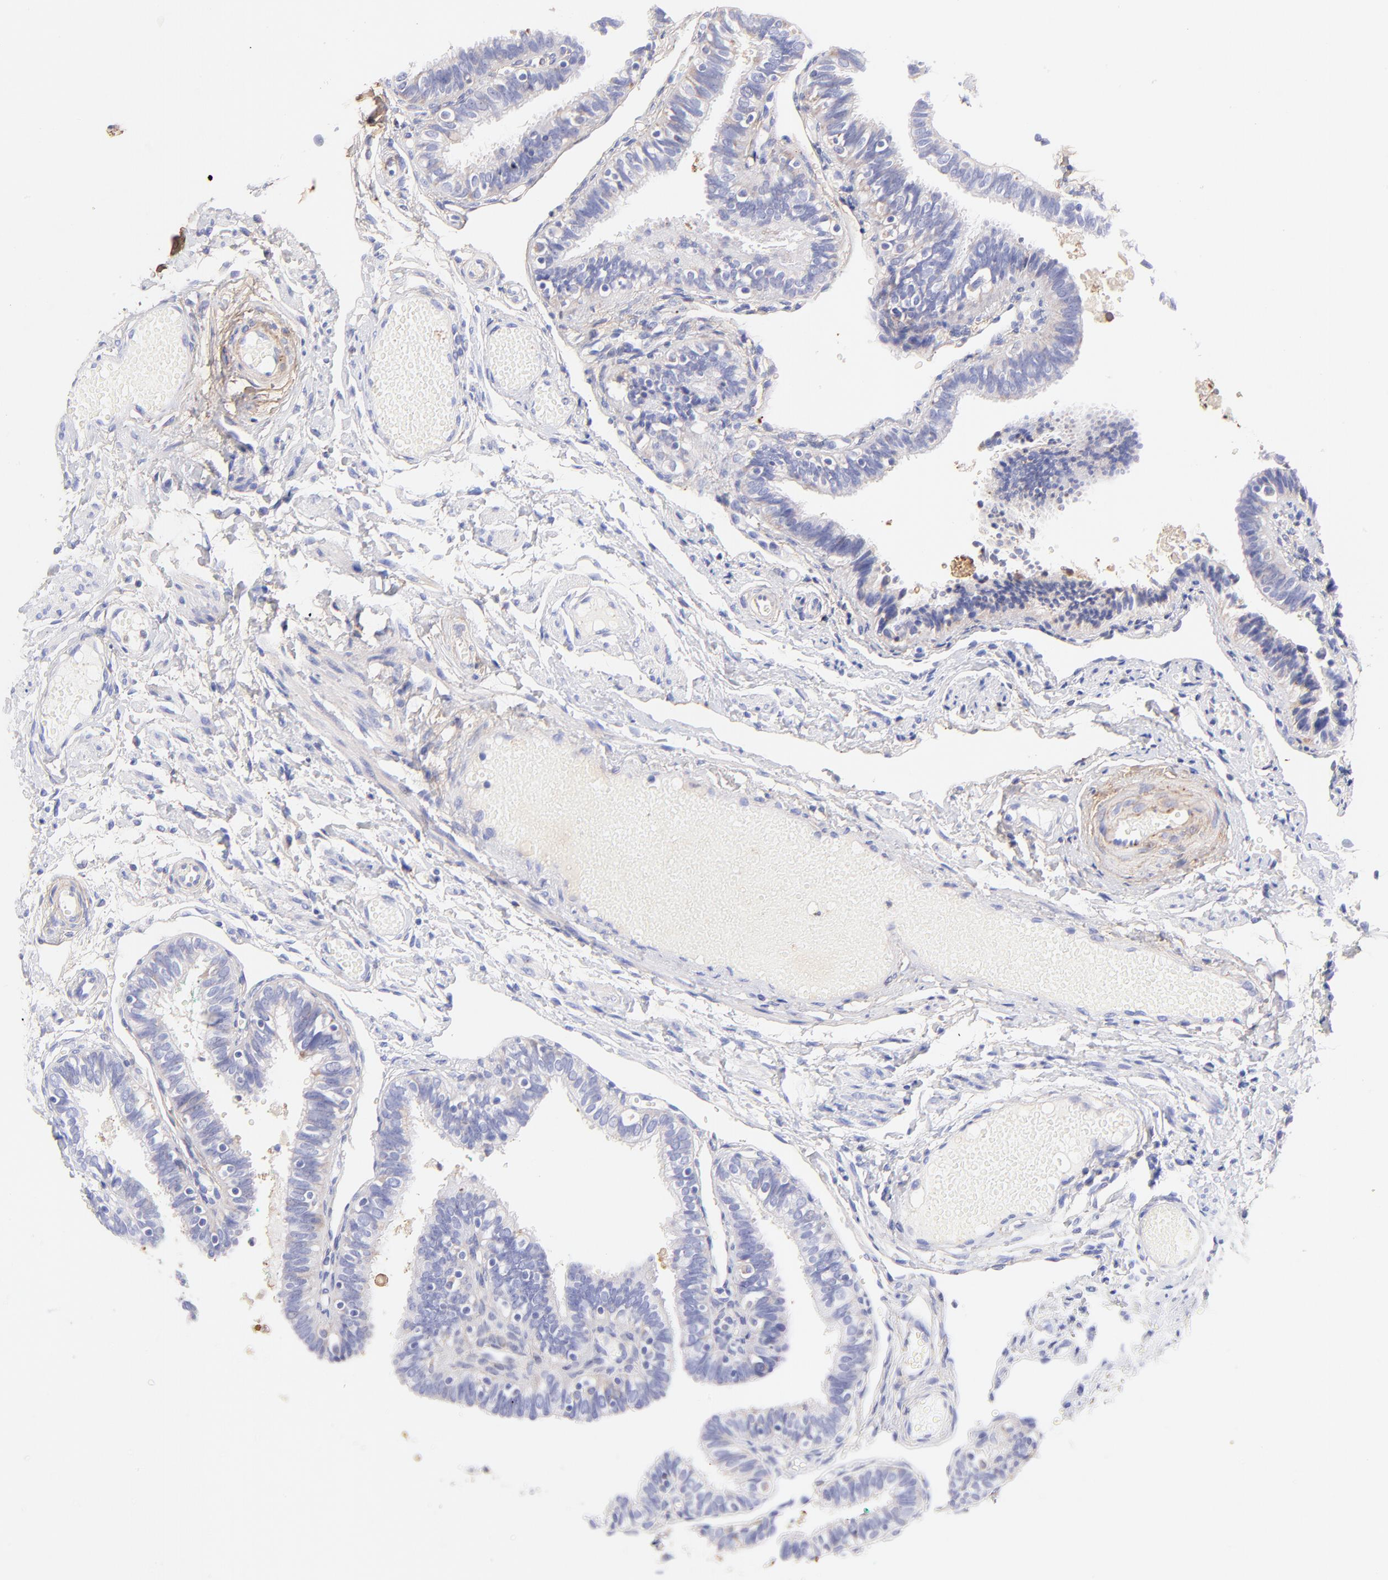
{"staining": {"intensity": "negative", "quantity": "none", "location": "none"}, "tissue": "fallopian tube", "cell_type": "Glandular cells", "image_type": "normal", "snomed": [{"axis": "morphology", "description": "Normal tissue, NOS"}, {"axis": "topography", "description": "Fallopian tube"}], "caption": "An immunohistochemistry micrograph of unremarkable fallopian tube is shown. There is no staining in glandular cells of fallopian tube.", "gene": "BGN", "patient": {"sex": "female", "age": 46}}